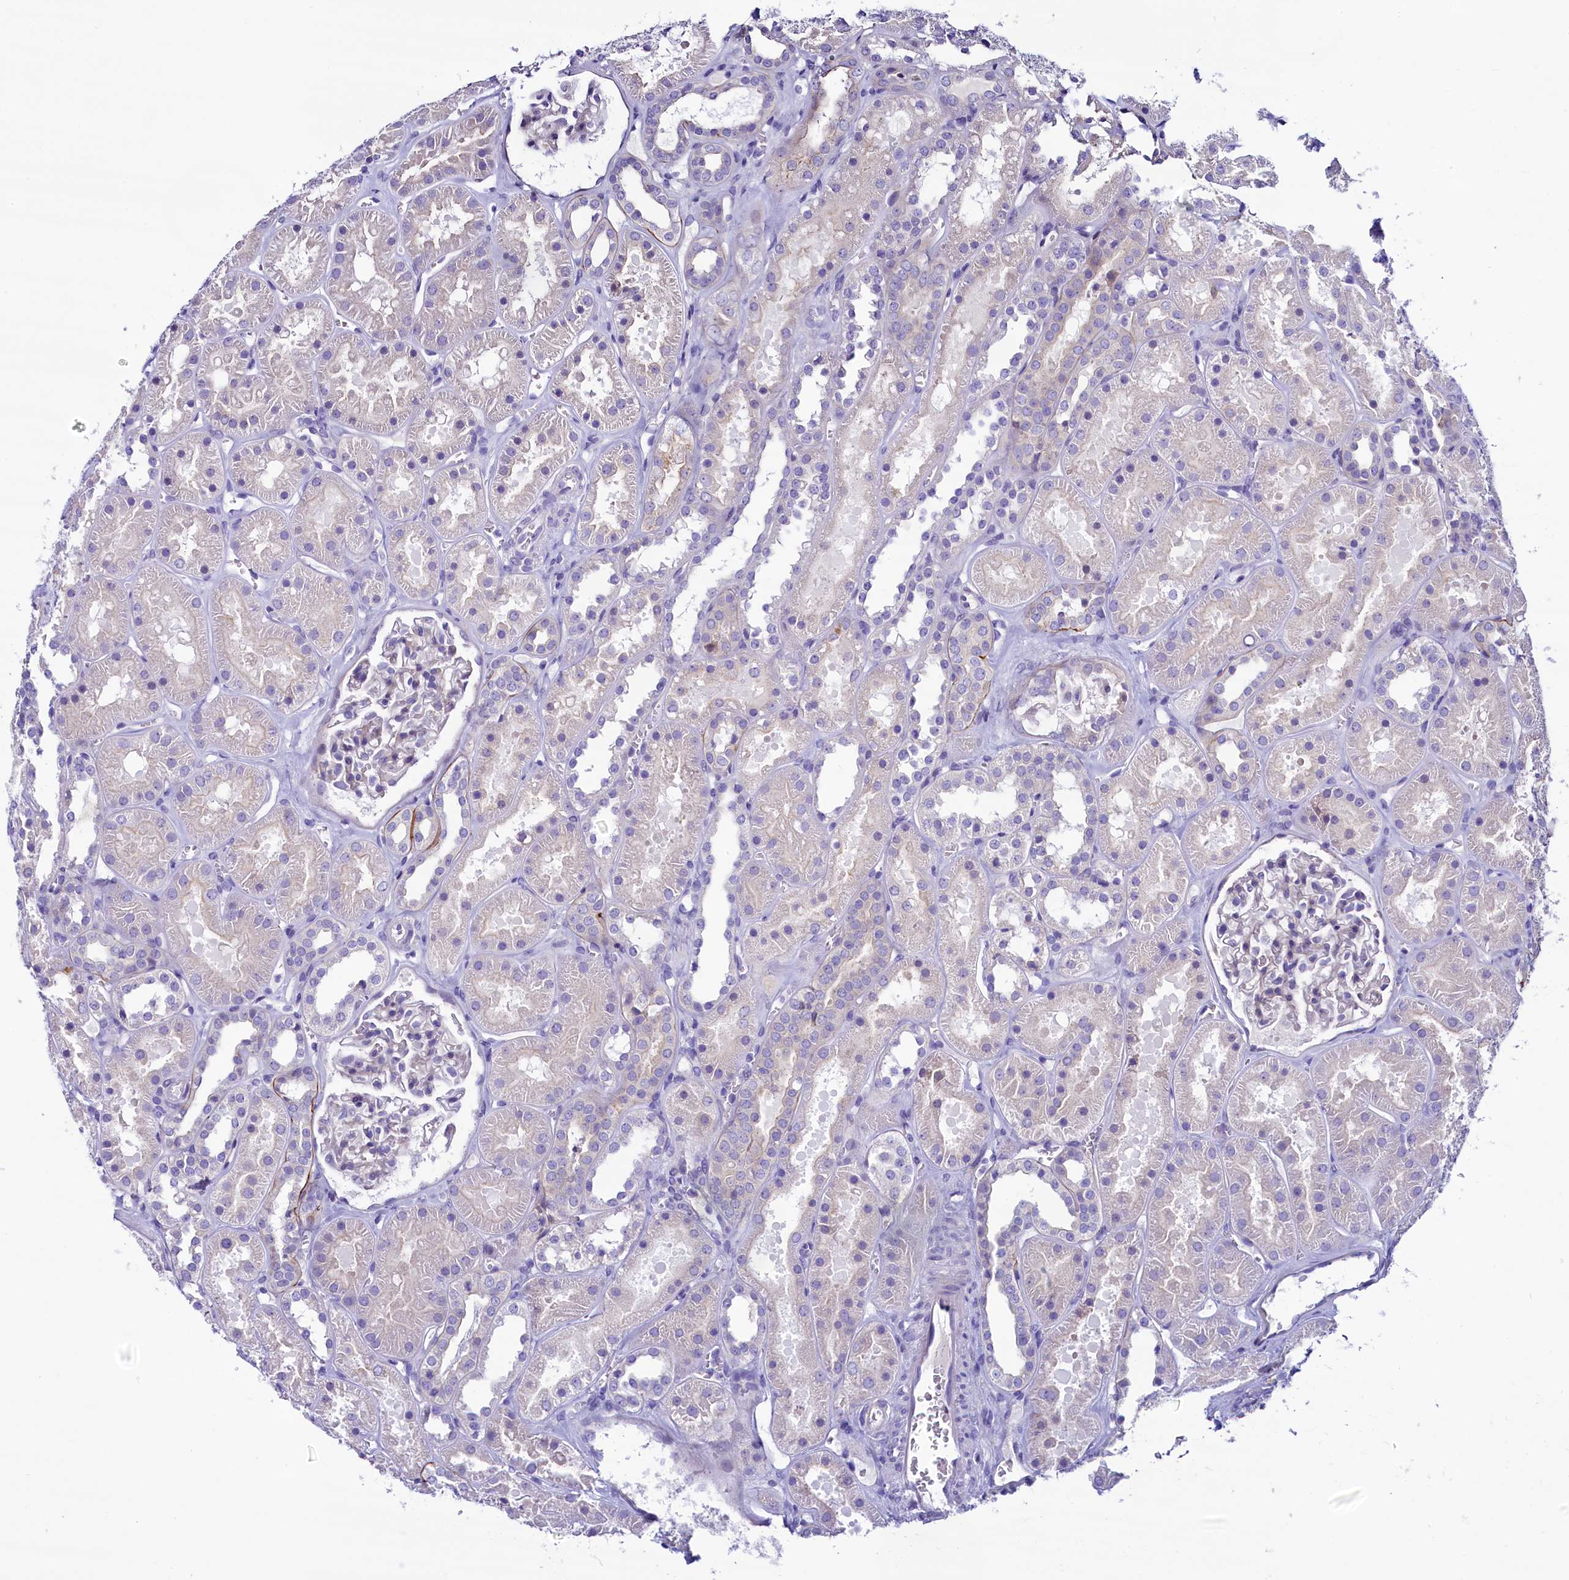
{"staining": {"intensity": "negative", "quantity": "none", "location": "none"}, "tissue": "kidney", "cell_type": "Cells in glomeruli", "image_type": "normal", "snomed": [{"axis": "morphology", "description": "Normal tissue, NOS"}, {"axis": "topography", "description": "Kidney"}], "caption": "IHC photomicrograph of normal kidney: kidney stained with DAB (3,3'-diaminobenzidine) exhibits no significant protein positivity in cells in glomeruli.", "gene": "KRBOX5", "patient": {"sex": "female", "age": 41}}